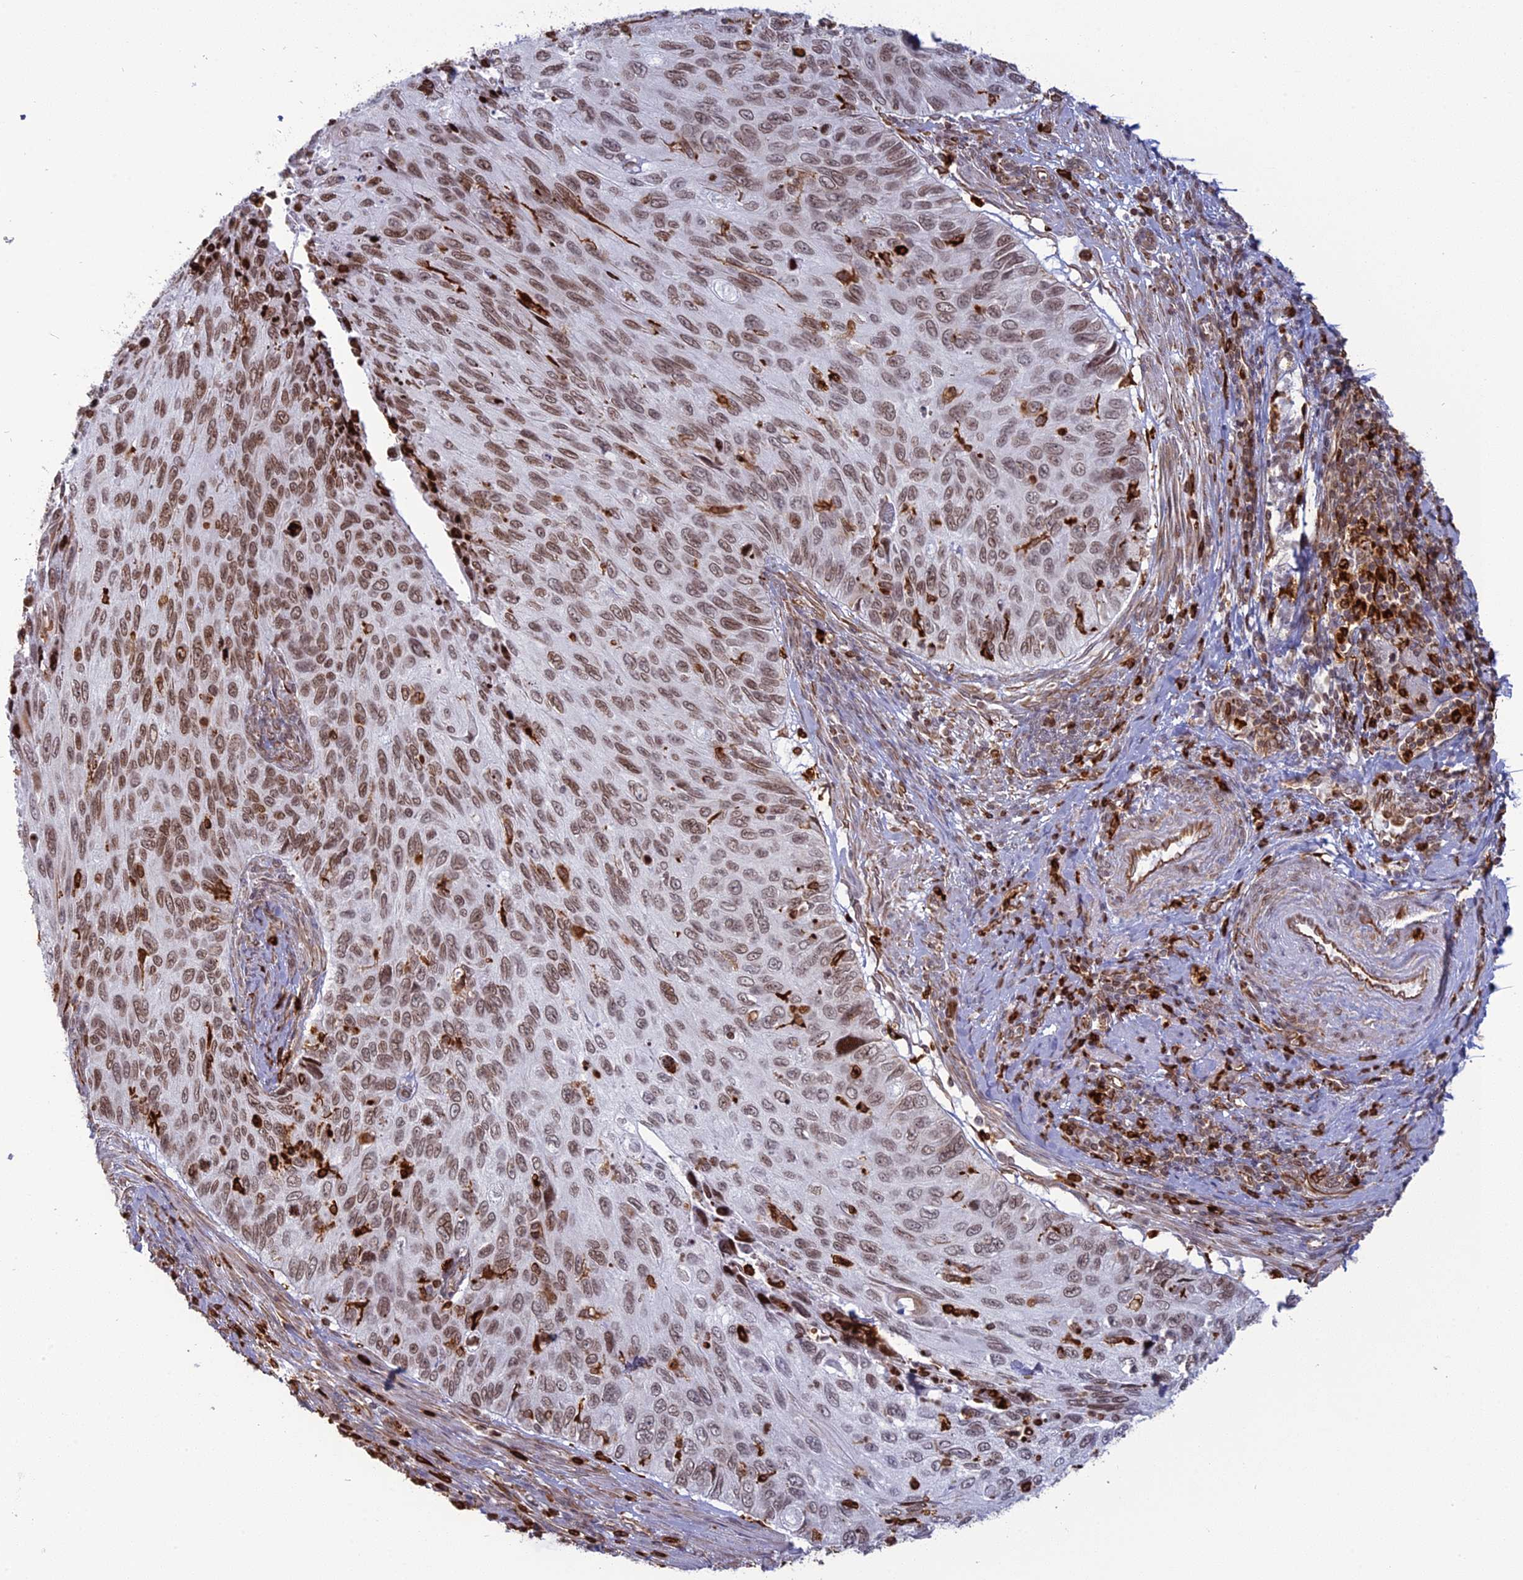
{"staining": {"intensity": "weak", "quantity": "25%-75%", "location": "nuclear"}, "tissue": "cervical cancer", "cell_type": "Tumor cells", "image_type": "cancer", "snomed": [{"axis": "morphology", "description": "Squamous cell carcinoma, NOS"}, {"axis": "topography", "description": "Cervix"}], "caption": "A low amount of weak nuclear staining is seen in approximately 25%-75% of tumor cells in cervical cancer tissue.", "gene": "APOBR", "patient": {"sex": "female", "age": 70}}